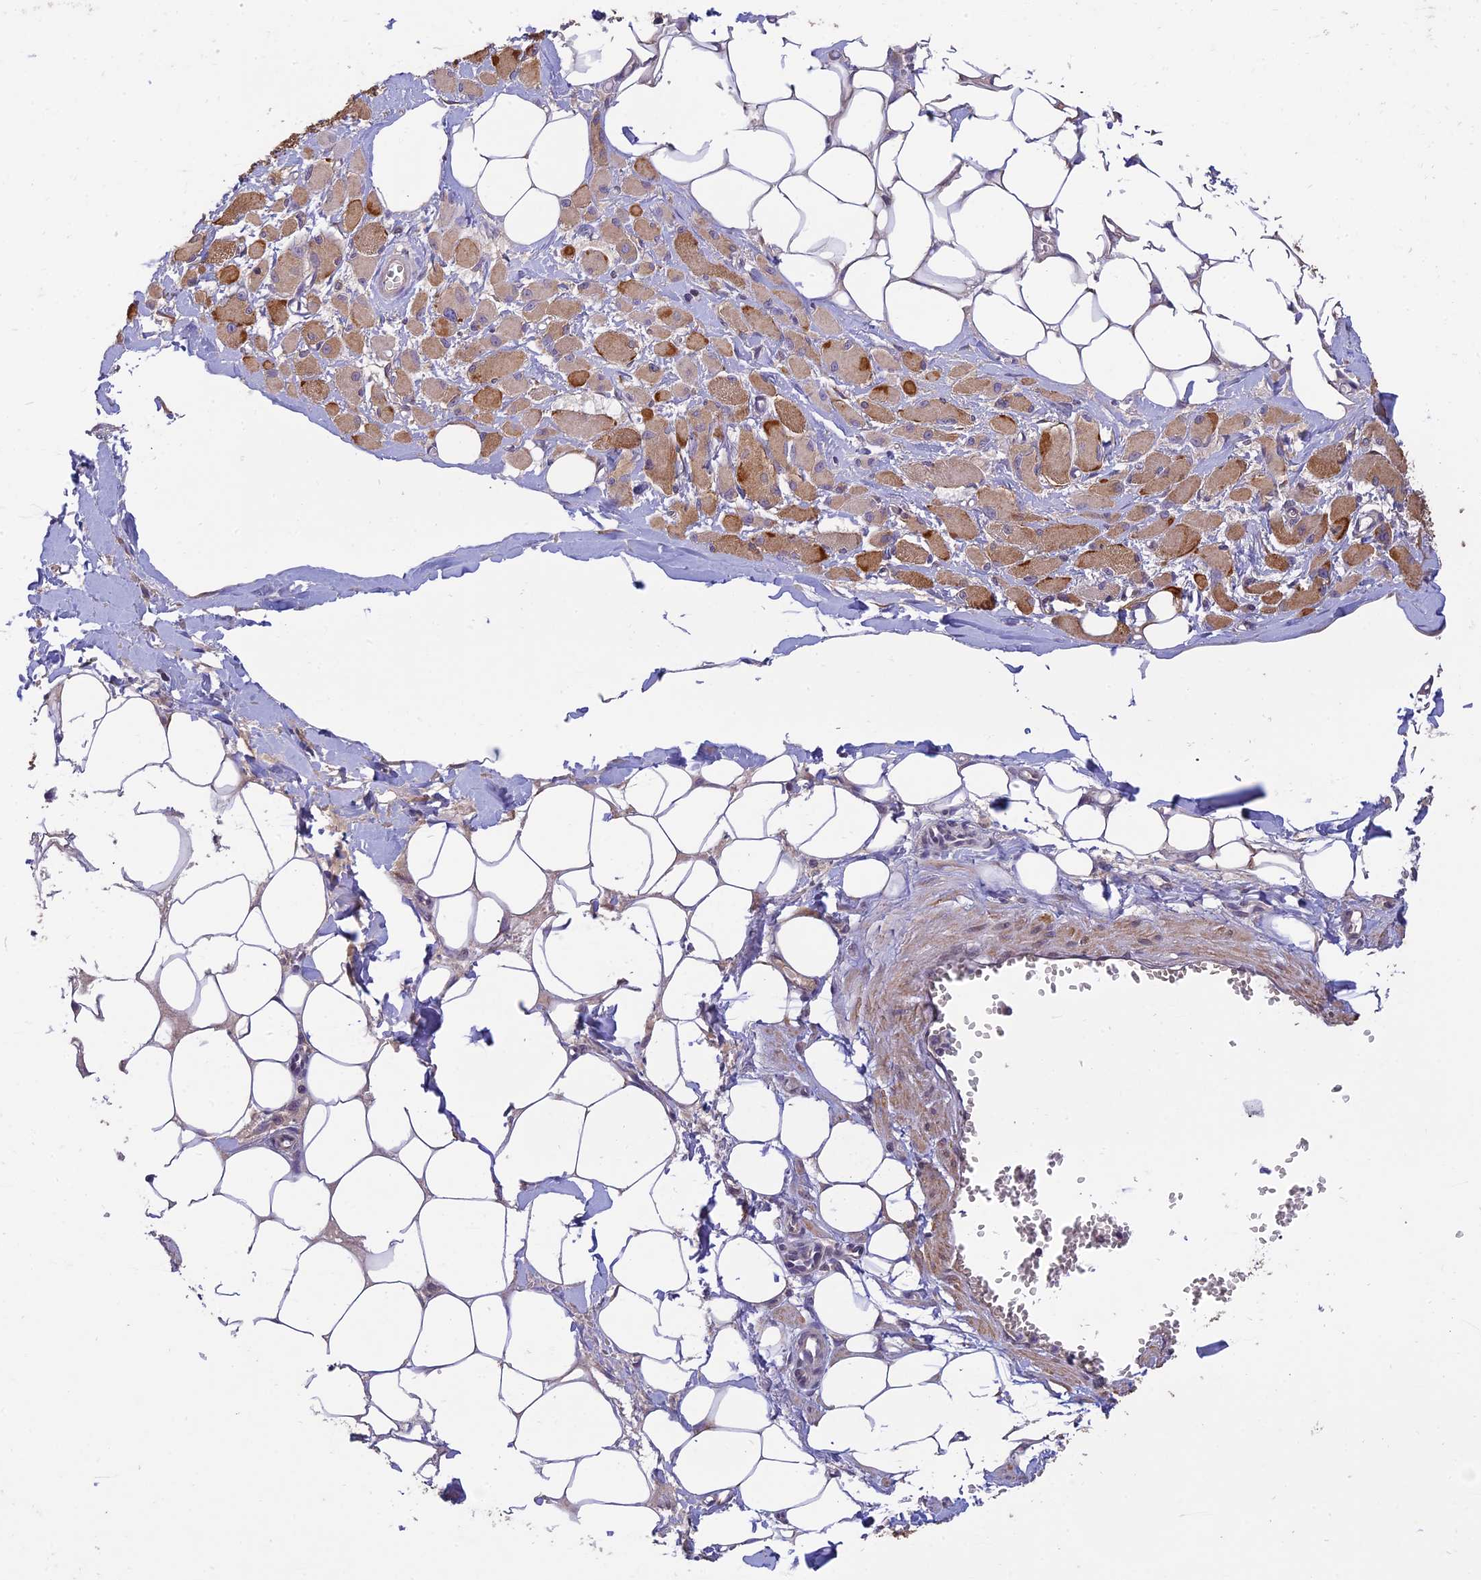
{"staining": {"intensity": "moderate", "quantity": "25%-75%", "location": "cytoplasmic/membranous"}, "tissue": "skeletal muscle", "cell_type": "Myocytes", "image_type": "normal", "snomed": [{"axis": "morphology", "description": "Normal tissue, NOS"}, {"axis": "morphology", "description": "Basal cell carcinoma"}, {"axis": "topography", "description": "Skeletal muscle"}], "caption": "A photomicrograph showing moderate cytoplasmic/membranous staining in approximately 25%-75% of myocytes in normal skeletal muscle, as visualized by brown immunohistochemical staining.", "gene": "MRNIP", "patient": {"sex": "female", "age": 64}}